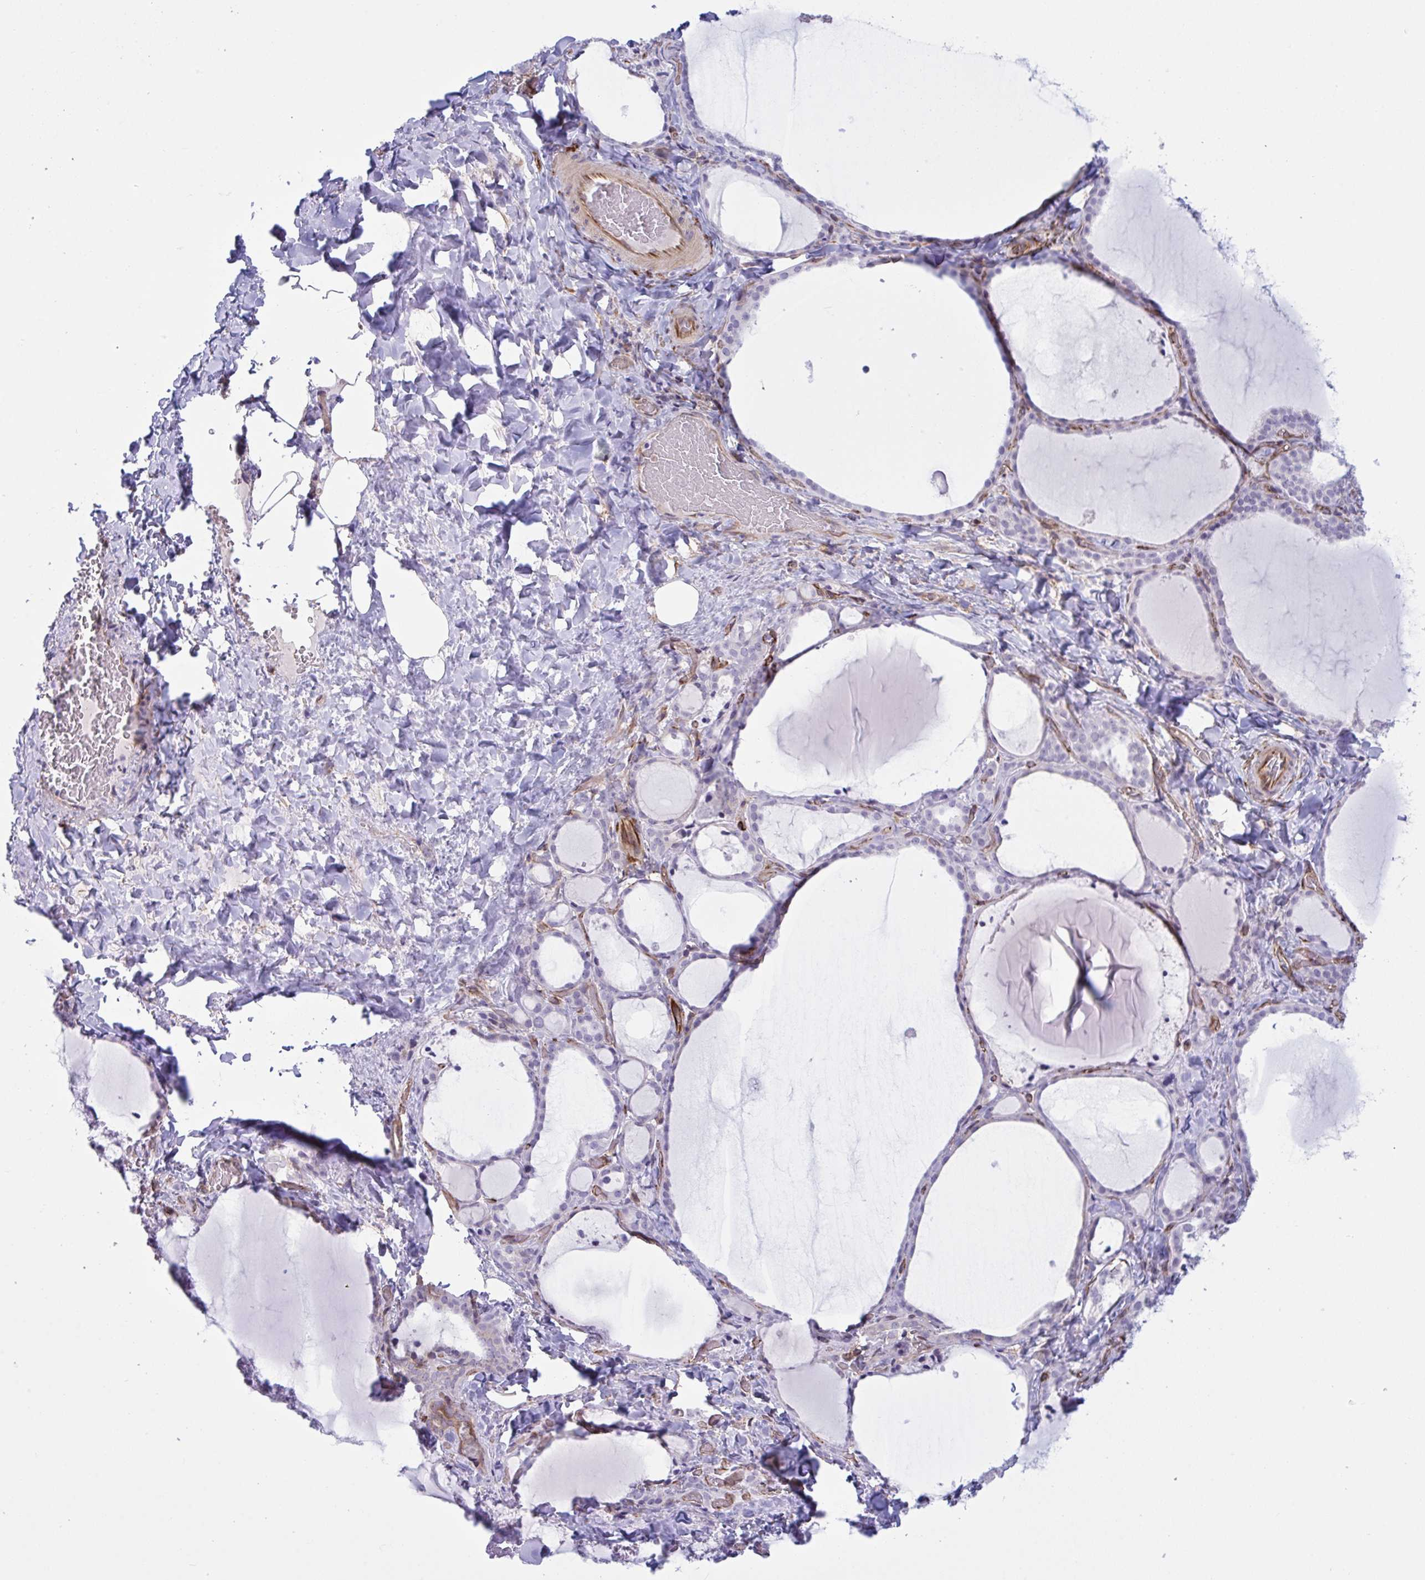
{"staining": {"intensity": "negative", "quantity": "none", "location": "none"}, "tissue": "thyroid gland", "cell_type": "Glandular cells", "image_type": "normal", "snomed": [{"axis": "morphology", "description": "Normal tissue, NOS"}, {"axis": "topography", "description": "Thyroid gland"}], "caption": "This is an immunohistochemistry histopathology image of benign human thyroid gland. There is no expression in glandular cells.", "gene": "PRRT4", "patient": {"sex": "female", "age": 22}}